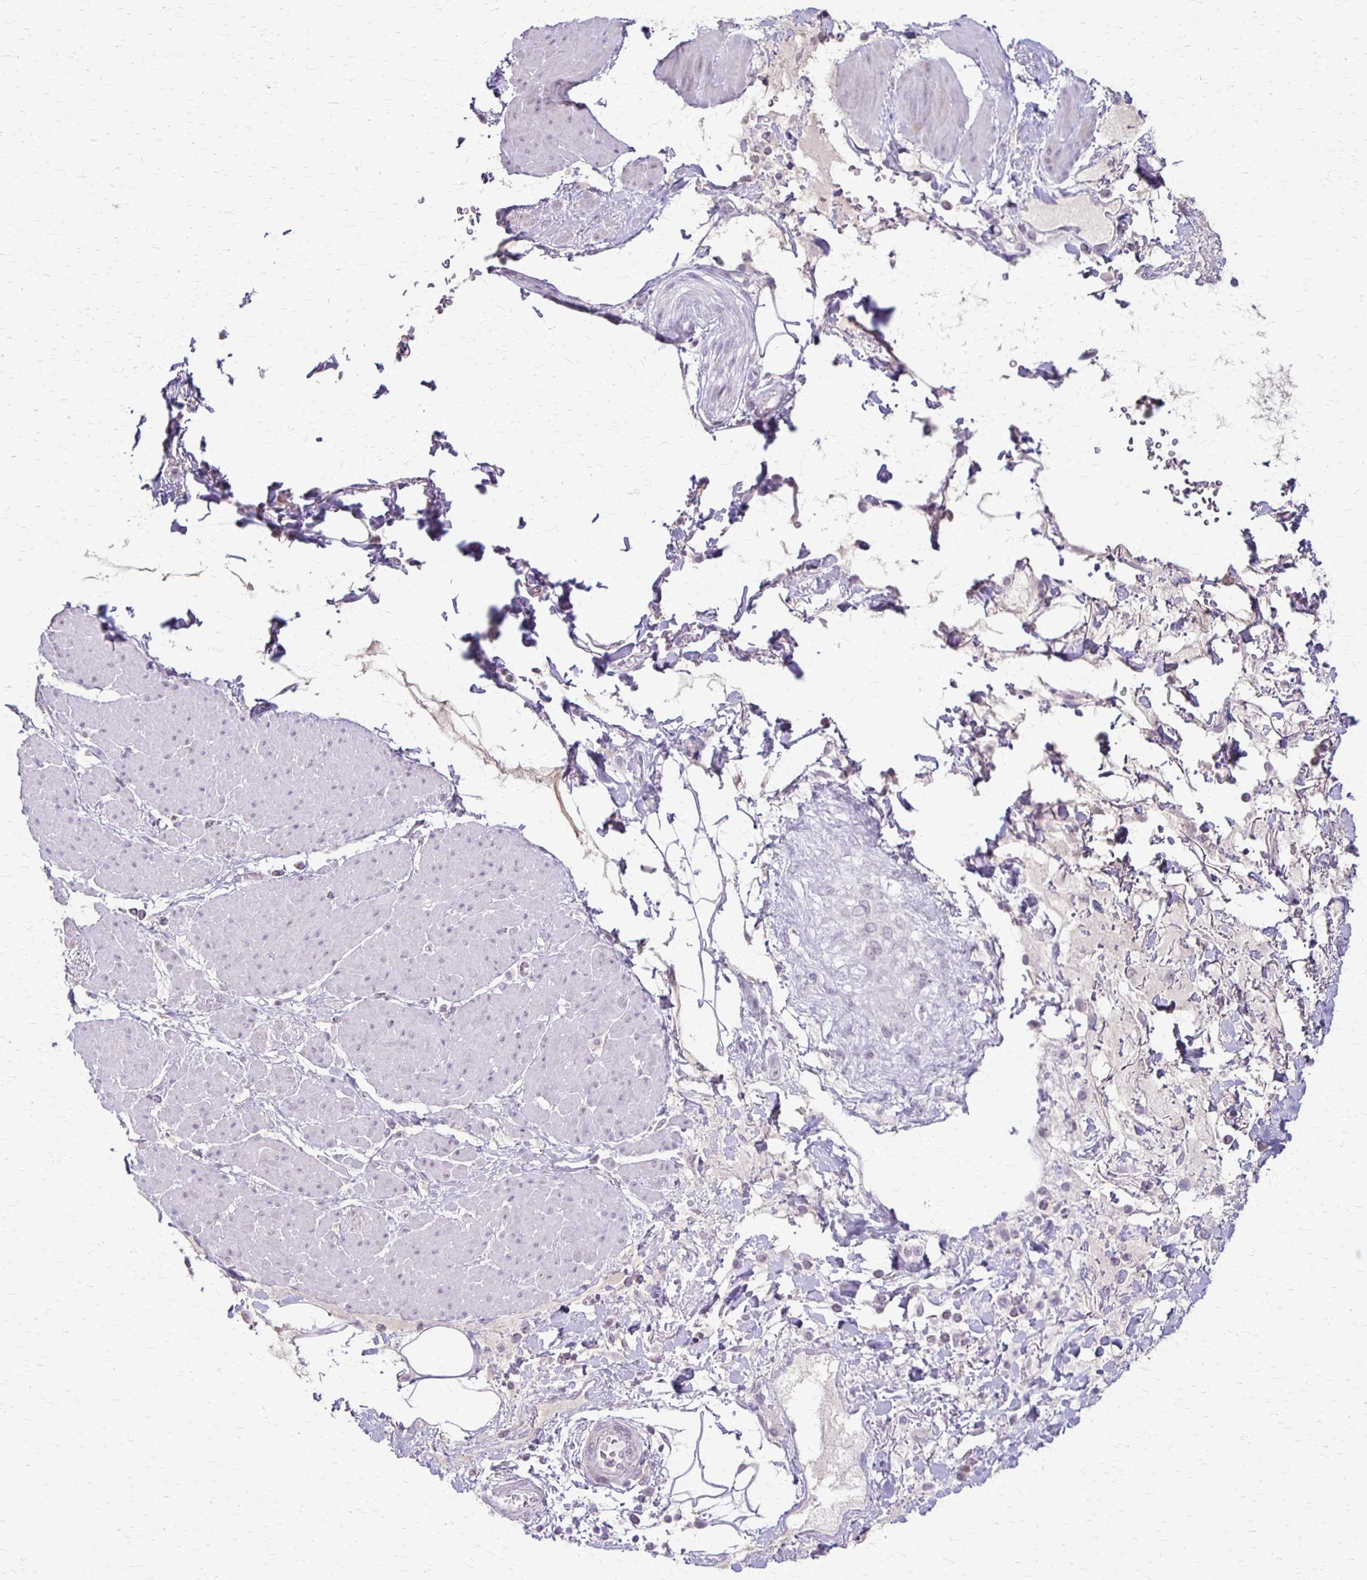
{"staining": {"intensity": "negative", "quantity": "none", "location": "none"}, "tissue": "adipose tissue", "cell_type": "Adipocytes", "image_type": "normal", "snomed": [{"axis": "morphology", "description": "Normal tissue, NOS"}, {"axis": "topography", "description": "Vagina"}, {"axis": "topography", "description": "Peripheral nerve tissue"}], "caption": "The photomicrograph shows no significant positivity in adipocytes of adipose tissue. Nuclei are stained in blue.", "gene": "SLC35E2B", "patient": {"sex": "female", "age": 71}}